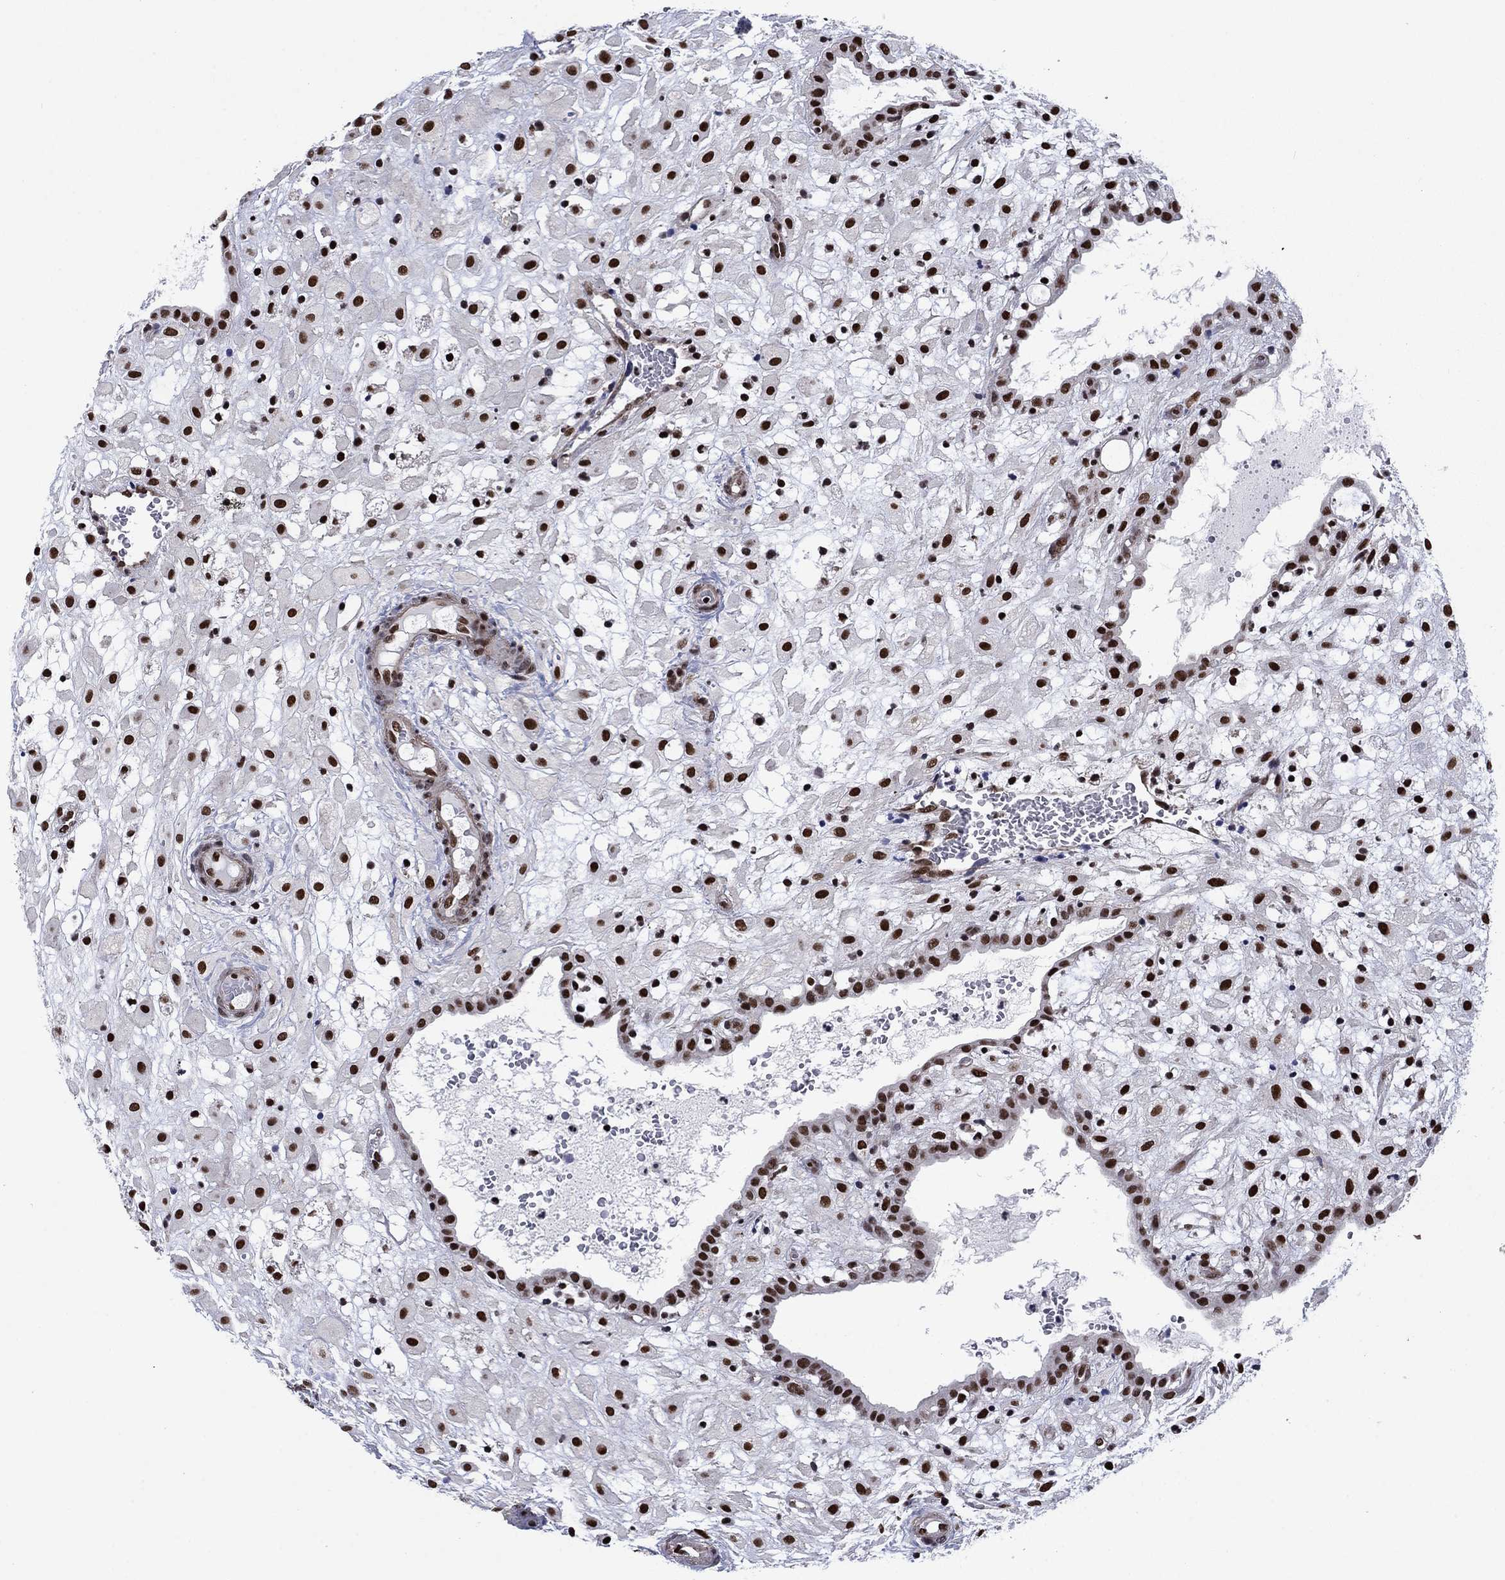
{"staining": {"intensity": "strong", "quantity": ">75%", "location": "nuclear"}, "tissue": "placenta", "cell_type": "Decidual cells", "image_type": "normal", "snomed": [{"axis": "morphology", "description": "Normal tissue, NOS"}, {"axis": "topography", "description": "Placenta"}], "caption": "IHC of benign placenta demonstrates high levels of strong nuclear expression in about >75% of decidual cells. (DAB = brown stain, brightfield microscopy at high magnification).", "gene": "RPRD1B", "patient": {"sex": "female", "age": 24}}